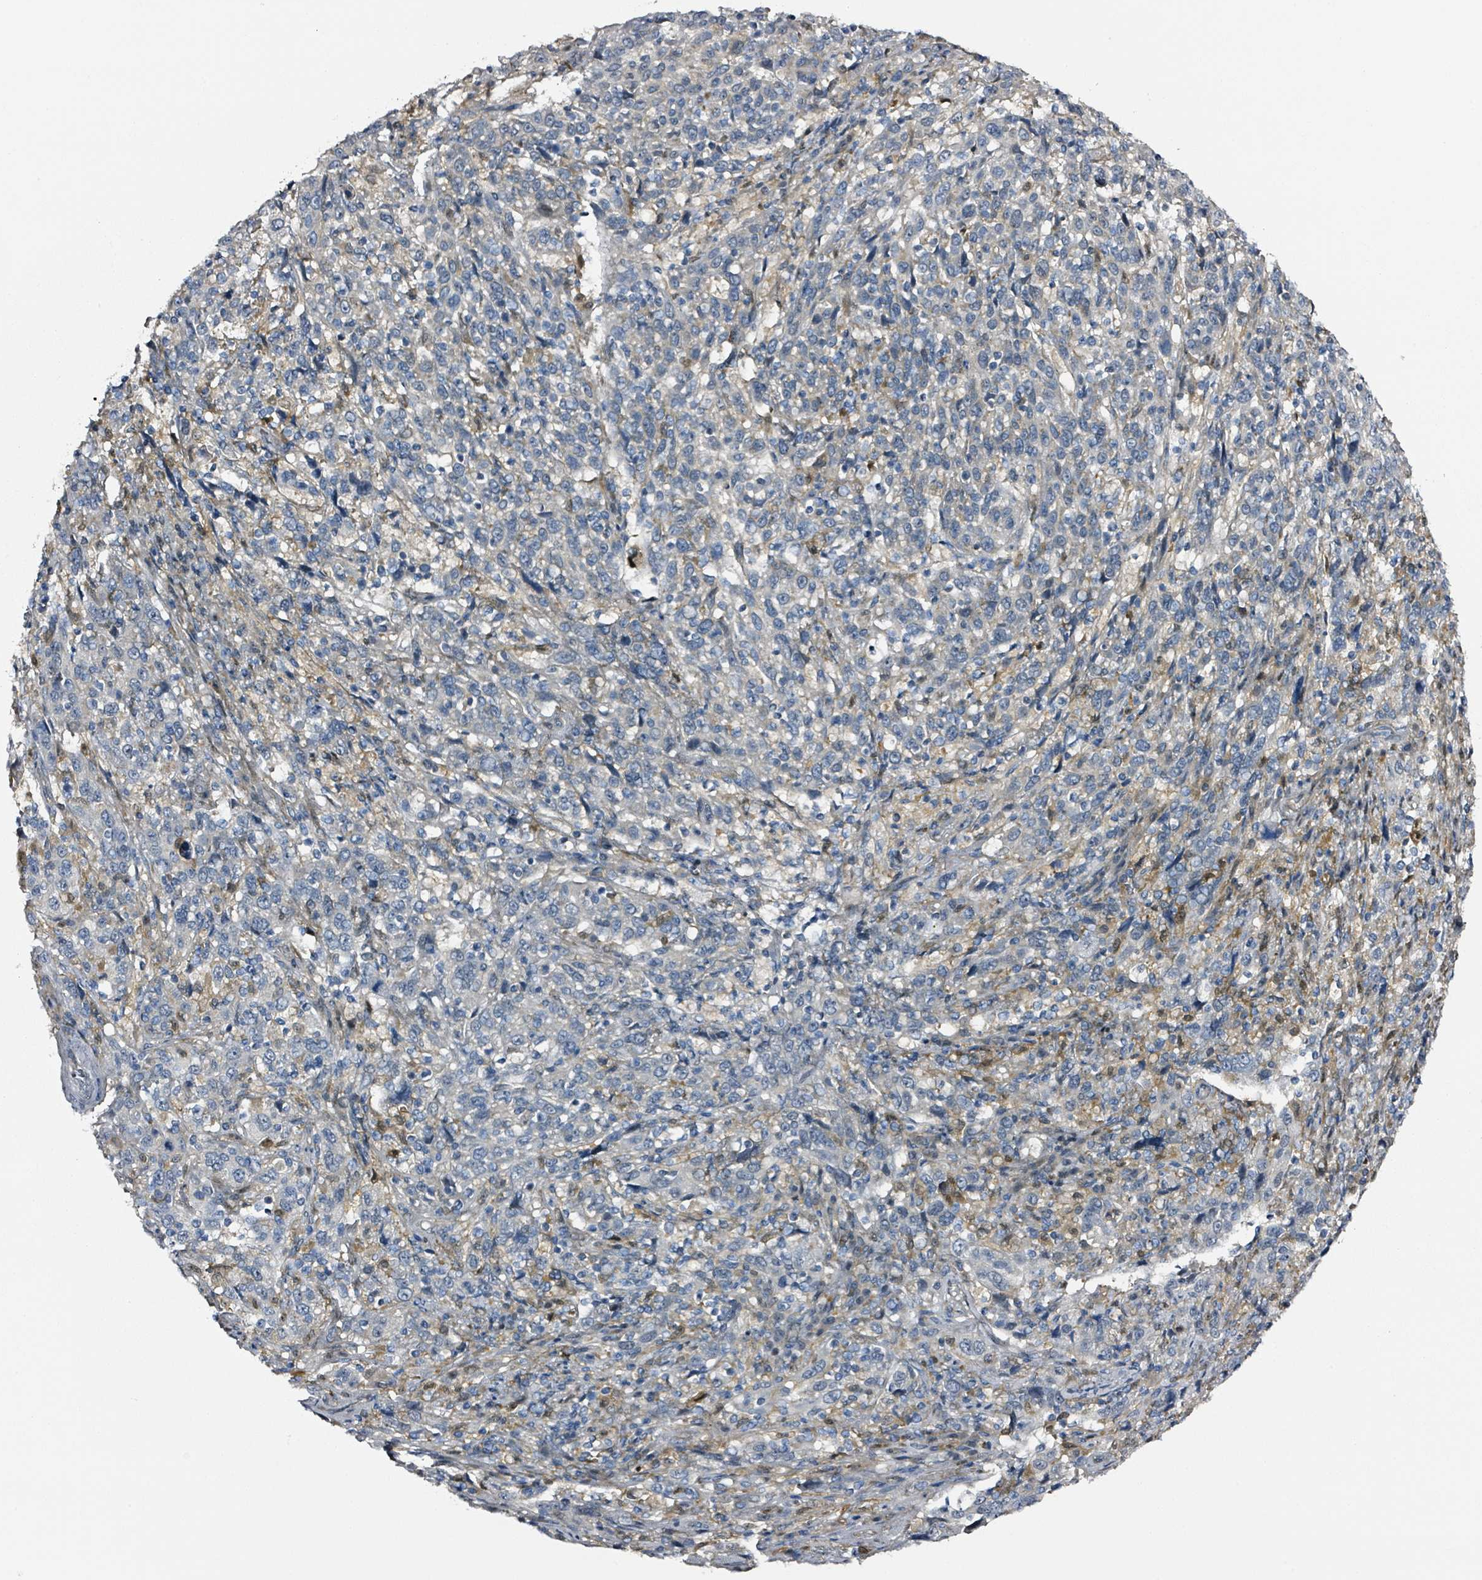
{"staining": {"intensity": "negative", "quantity": "none", "location": "none"}, "tissue": "cervical cancer", "cell_type": "Tumor cells", "image_type": "cancer", "snomed": [{"axis": "morphology", "description": "Squamous cell carcinoma, NOS"}, {"axis": "topography", "description": "Cervix"}], "caption": "This is a photomicrograph of IHC staining of cervical squamous cell carcinoma, which shows no staining in tumor cells. Nuclei are stained in blue.", "gene": "B3GAT3", "patient": {"sex": "female", "age": 46}}